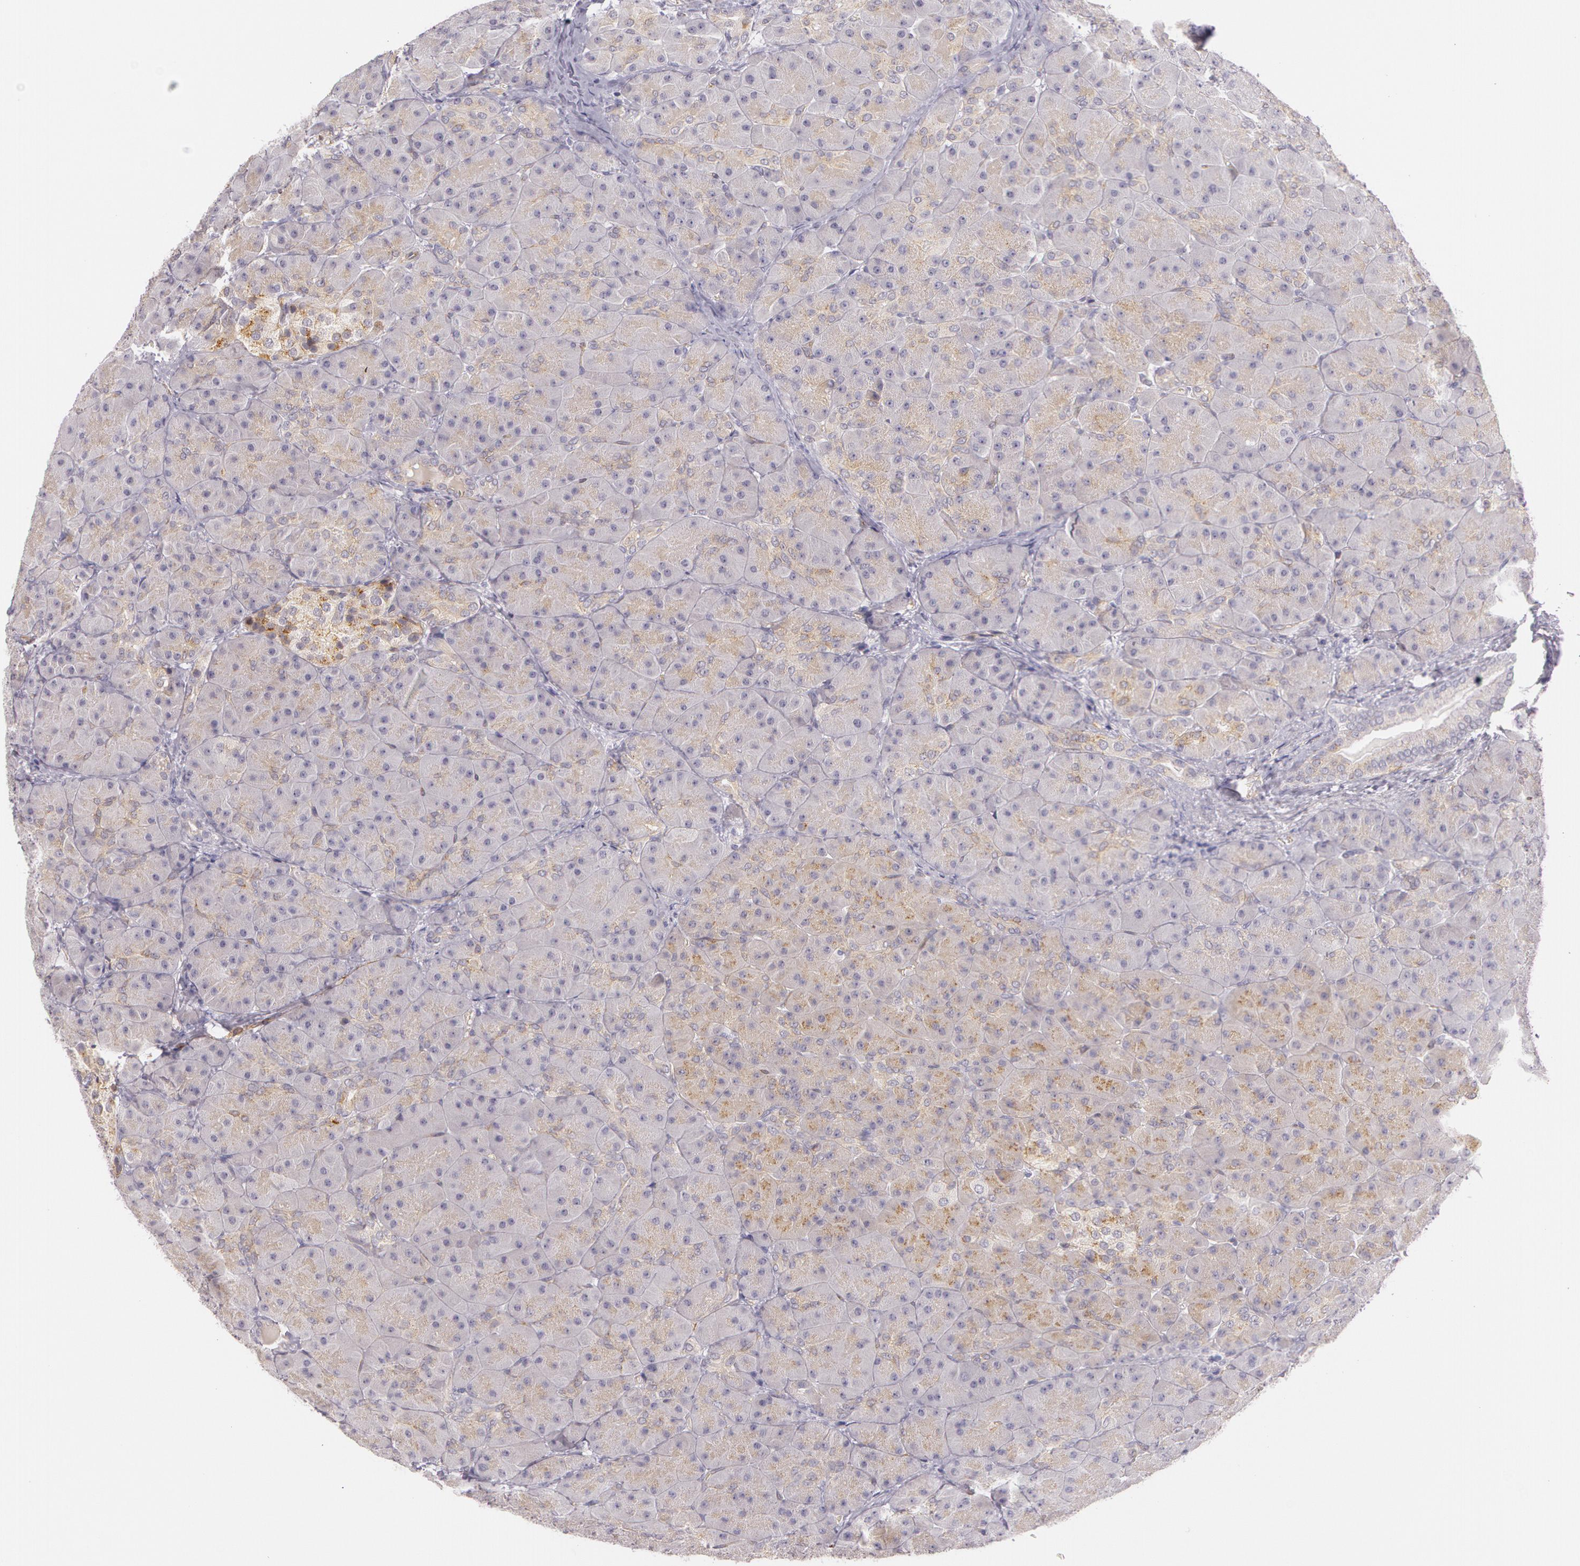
{"staining": {"intensity": "weak", "quantity": "25%-75%", "location": "cytoplasmic/membranous"}, "tissue": "pancreas", "cell_type": "Exocrine glandular cells", "image_type": "normal", "snomed": [{"axis": "morphology", "description": "Normal tissue, NOS"}, {"axis": "topography", "description": "Pancreas"}], "caption": "Pancreas stained with a brown dye exhibits weak cytoplasmic/membranous positive expression in about 25%-75% of exocrine glandular cells.", "gene": "APP", "patient": {"sex": "male", "age": 66}}